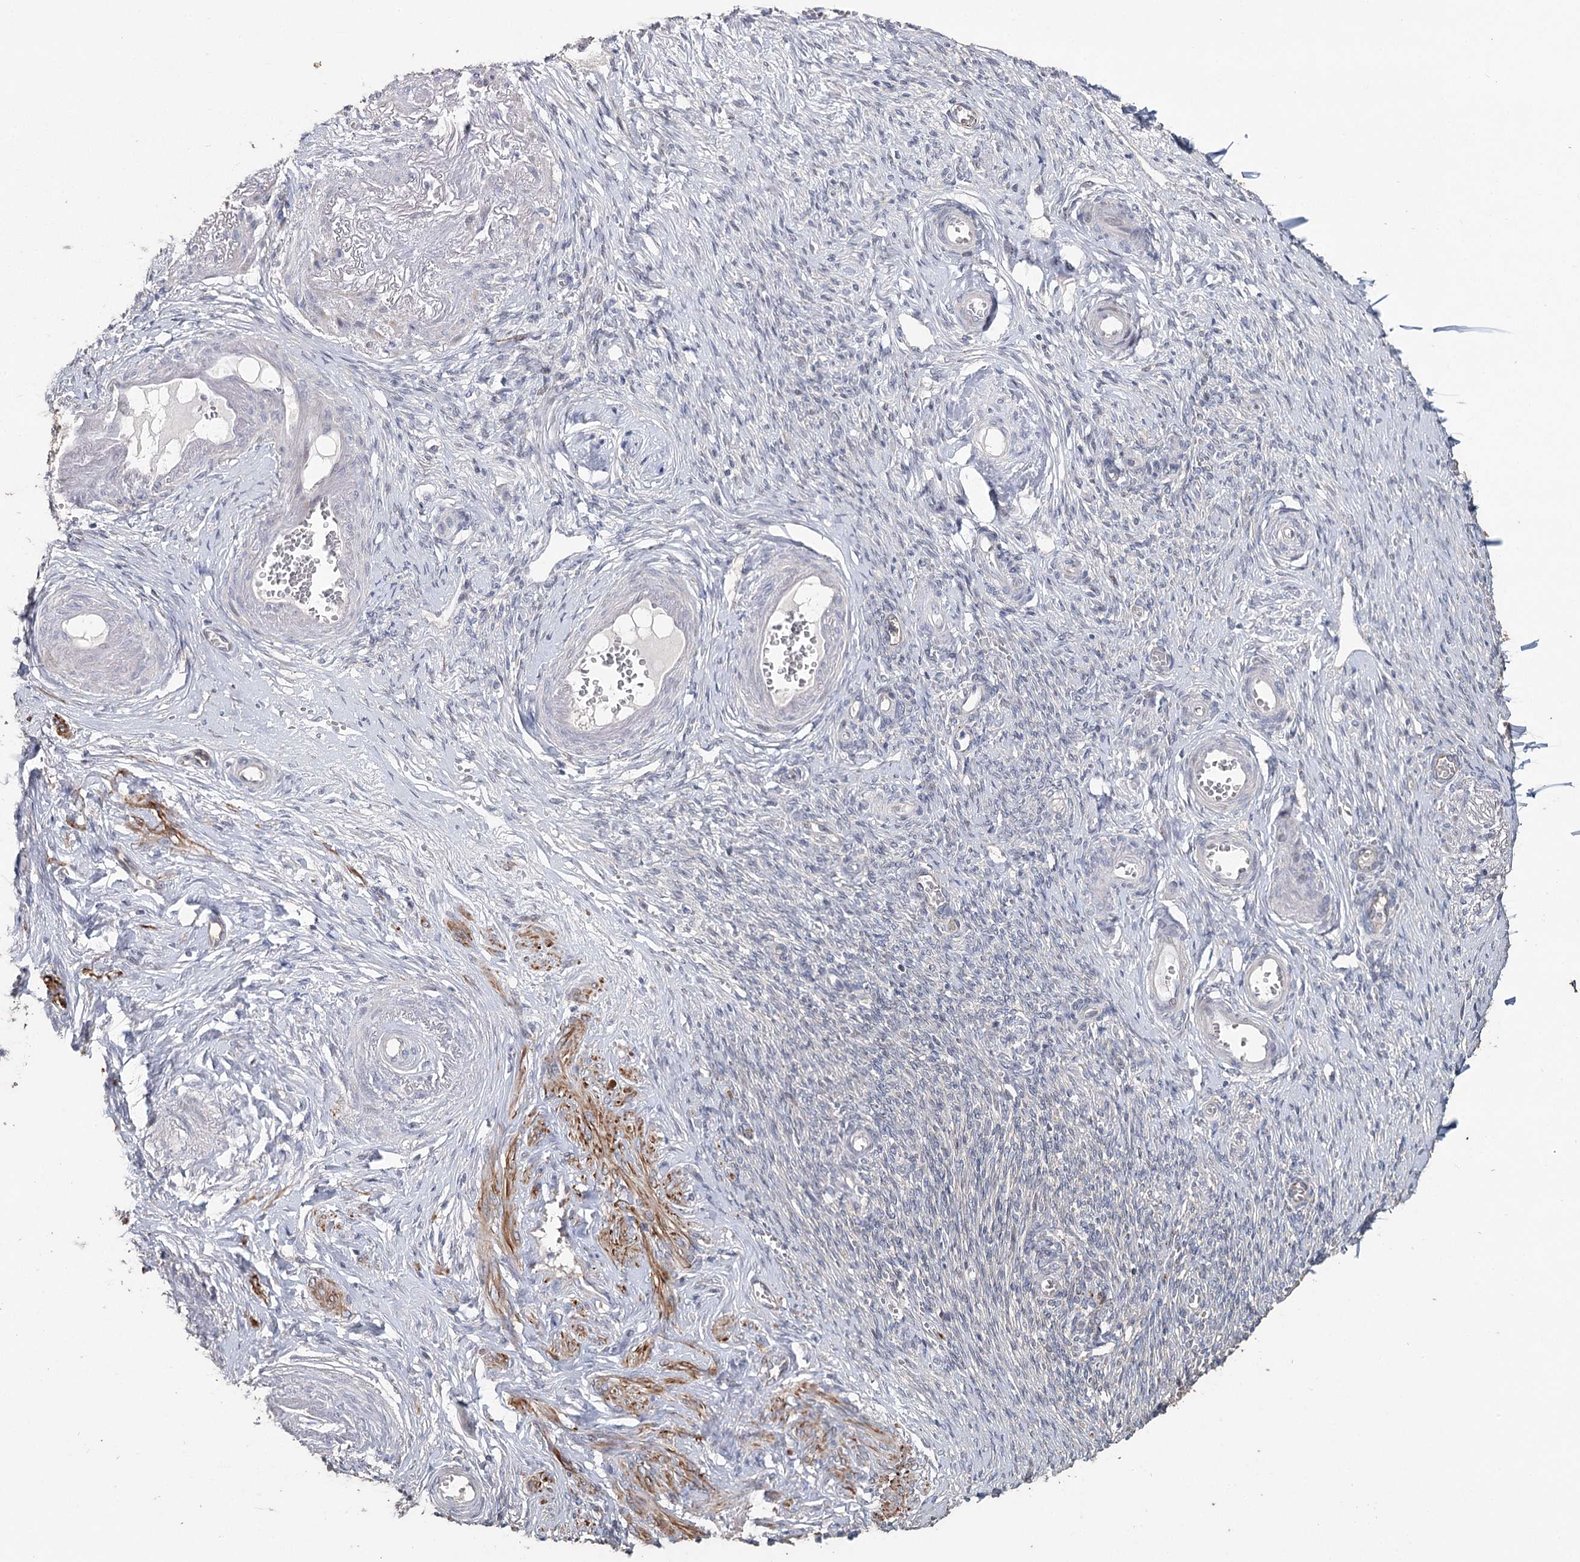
{"staining": {"intensity": "weak", "quantity": "25%-75%", "location": "cytoplasmic/membranous"}, "tissue": "adipose tissue", "cell_type": "Adipocytes", "image_type": "normal", "snomed": [{"axis": "morphology", "description": "Normal tissue, NOS"}, {"axis": "topography", "description": "Vascular tissue"}, {"axis": "topography", "description": "Fallopian tube"}, {"axis": "topography", "description": "Ovary"}], "caption": "A brown stain highlights weak cytoplasmic/membranous positivity of a protein in adipocytes of normal adipose tissue.", "gene": "MAP3K13", "patient": {"sex": "female", "age": 67}}